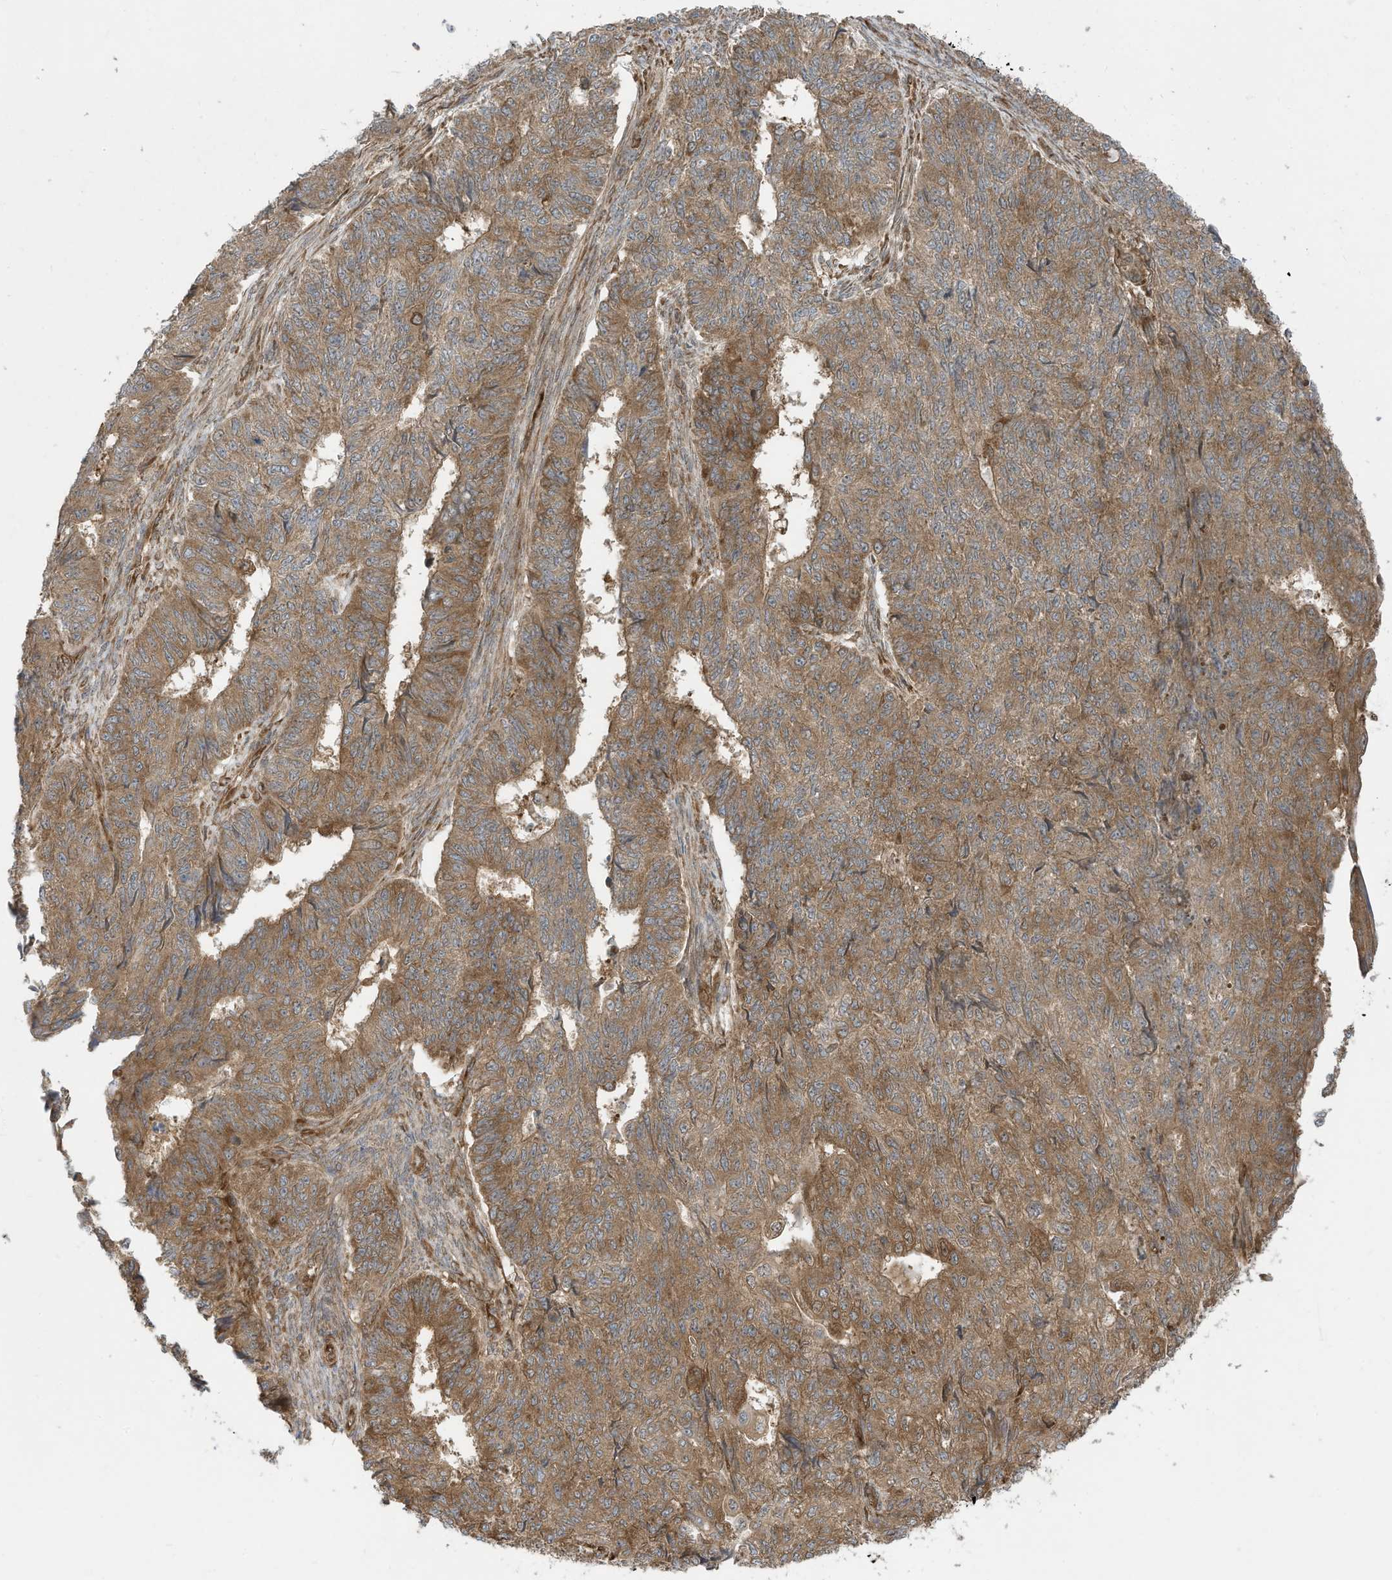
{"staining": {"intensity": "moderate", "quantity": ">75%", "location": "cytoplasmic/membranous"}, "tissue": "endometrial cancer", "cell_type": "Tumor cells", "image_type": "cancer", "snomed": [{"axis": "morphology", "description": "Adenocarcinoma, NOS"}, {"axis": "topography", "description": "Endometrium"}], "caption": "About >75% of tumor cells in endometrial cancer exhibit moderate cytoplasmic/membranous protein expression as visualized by brown immunohistochemical staining.", "gene": "USE1", "patient": {"sex": "female", "age": 32}}